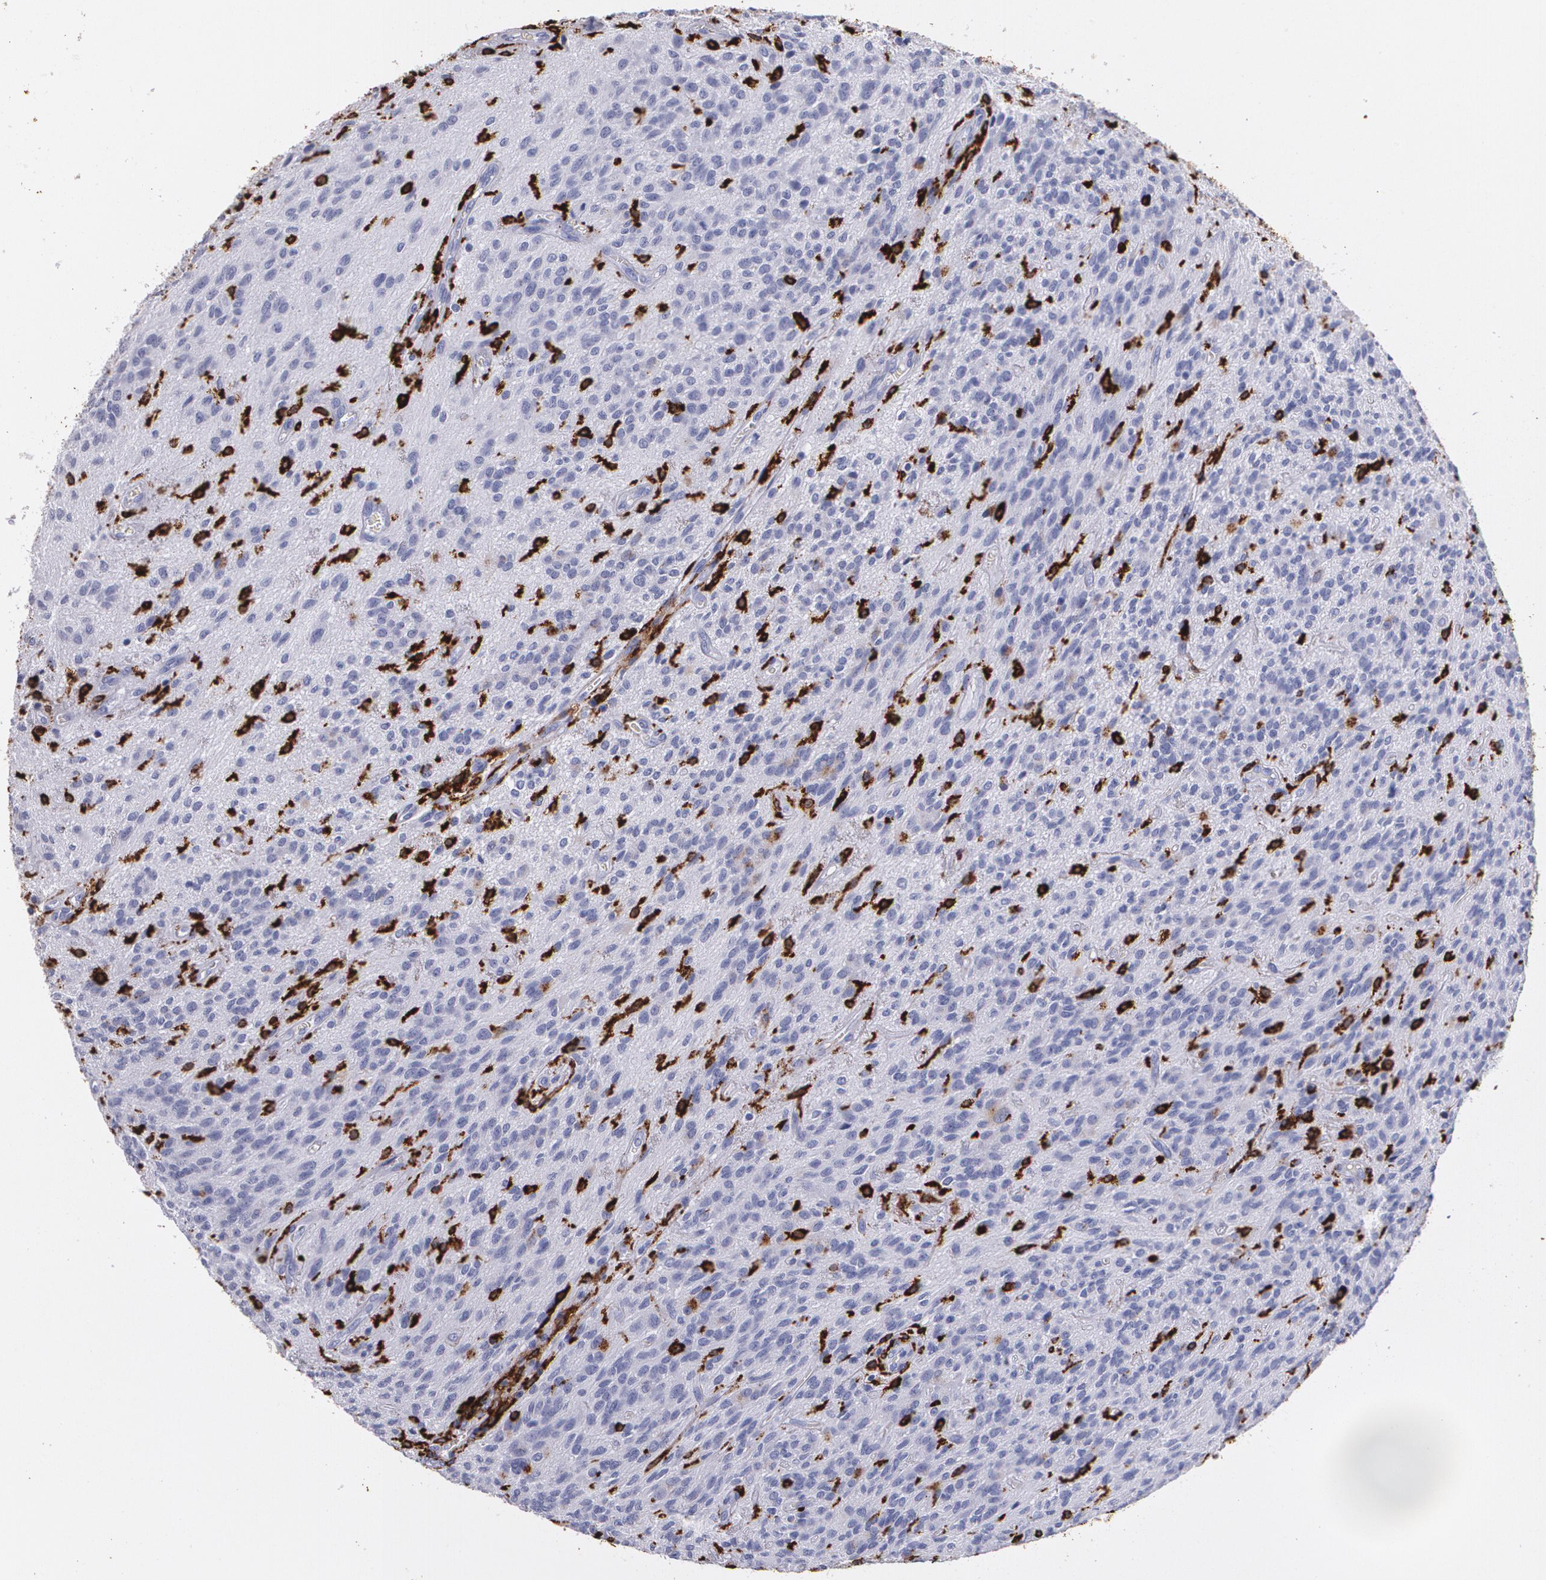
{"staining": {"intensity": "negative", "quantity": "none", "location": "none"}, "tissue": "glioma", "cell_type": "Tumor cells", "image_type": "cancer", "snomed": [{"axis": "morphology", "description": "Glioma, malignant, Low grade"}, {"axis": "topography", "description": "Brain"}], "caption": "Immunohistochemistry micrograph of glioma stained for a protein (brown), which demonstrates no expression in tumor cells.", "gene": "HLA-DRA", "patient": {"sex": "female", "age": 15}}